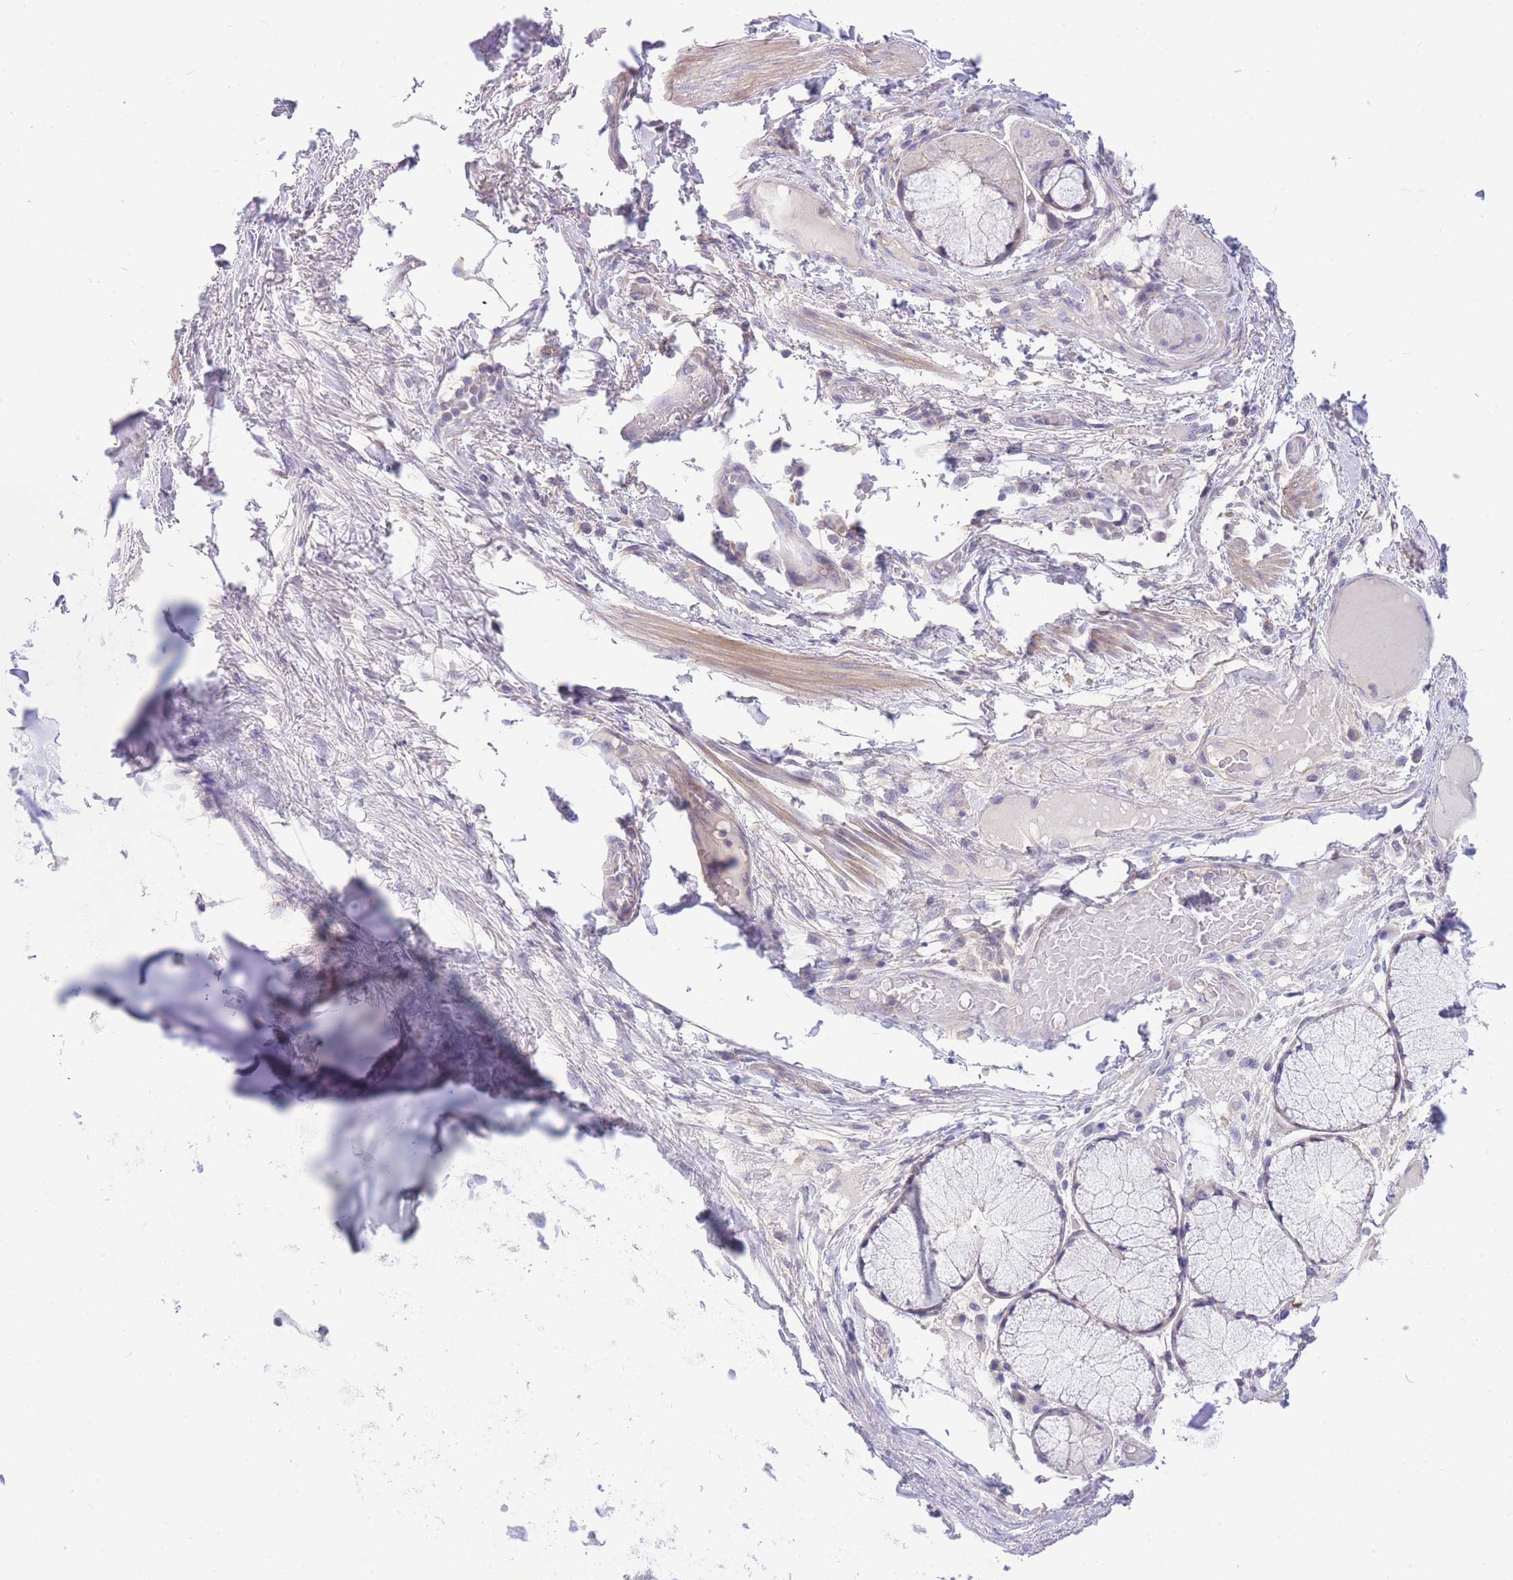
{"staining": {"intensity": "negative", "quantity": "none", "location": "none"}, "tissue": "adipose tissue", "cell_type": "Adipocytes", "image_type": "normal", "snomed": [{"axis": "morphology", "description": "Normal tissue, NOS"}, {"axis": "topography", "description": "Cartilage tissue"}, {"axis": "topography", "description": "Bronchus"}], "caption": "Immunohistochemistry histopathology image of normal adipose tissue: human adipose tissue stained with DAB (3,3'-diaminobenzidine) reveals no significant protein expression in adipocytes.", "gene": "OR5T1", "patient": {"sex": "male", "age": 56}}